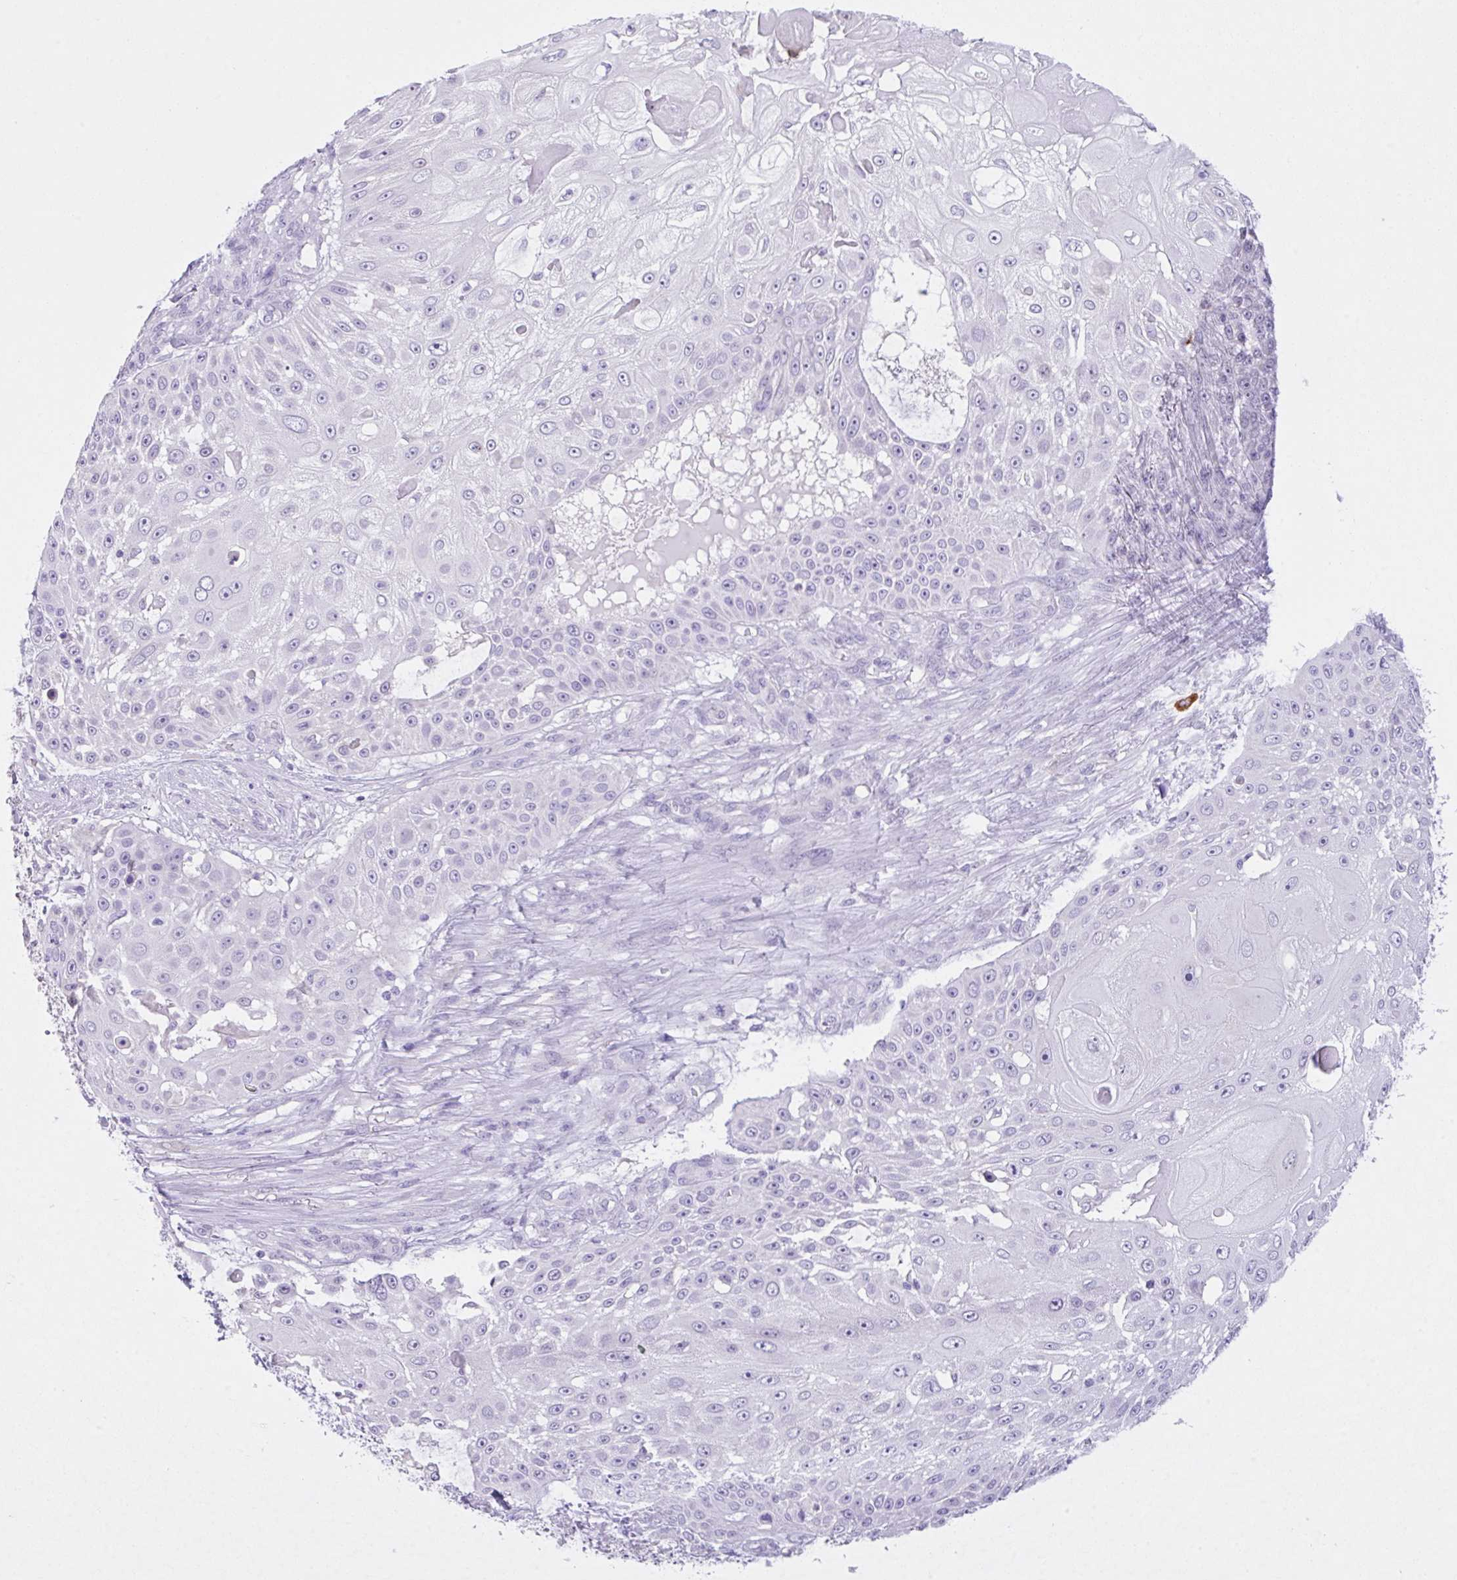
{"staining": {"intensity": "negative", "quantity": "none", "location": "none"}, "tissue": "skin cancer", "cell_type": "Tumor cells", "image_type": "cancer", "snomed": [{"axis": "morphology", "description": "Squamous cell carcinoma, NOS"}, {"axis": "topography", "description": "Skin"}], "caption": "DAB immunohistochemical staining of human skin cancer (squamous cell carcinoma) reveals no significant staining in tumor cells. (DAB (3,3'-diaminobenzidine) immunohistochemistry visualized using brightfield microscopy, high magnification).", "gene": "NCF1", "patient": {"sex": "female", "age": 86}}